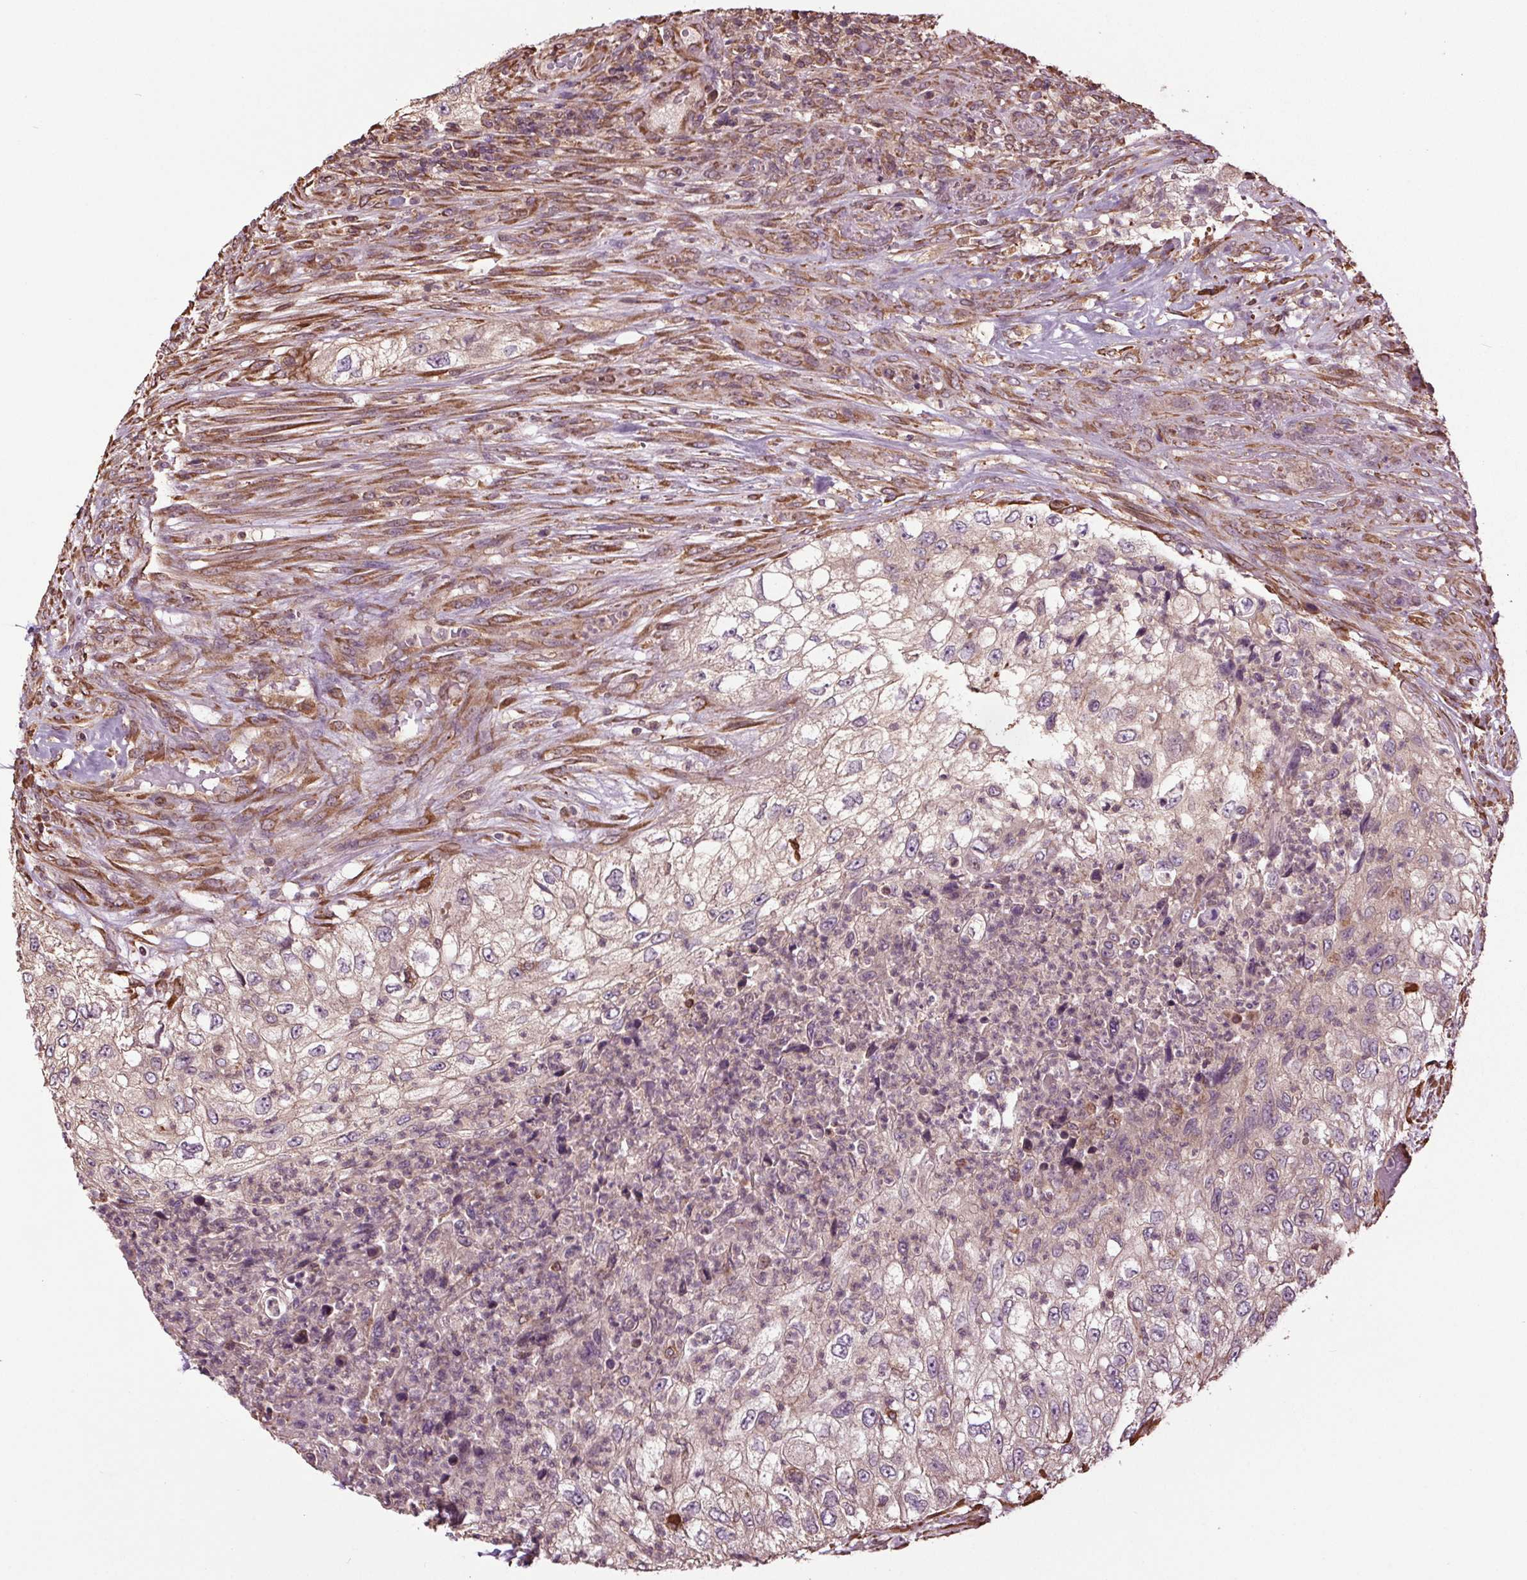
{"staining": {"intensity": "negative", "quantity": "none", "location": "none"}, "tissue": "urothelial cancer", "cell_type": "Tumor cells", "image_type": "cancer", "snomed": [{"axis": "morphology", "description": "Urothelial carcinoma, High grade"}, {"axis": "topography", "description": "Urinary bladder"}], "caption": "DAB (3,3'-diaminobenzidine) immunohistochemical staining of high-grade urothelial carcinoma demonstrates no significant expression in tumor cells.", "gene": "RNPEP", "patient": {"sex": "female", "age": 60}}